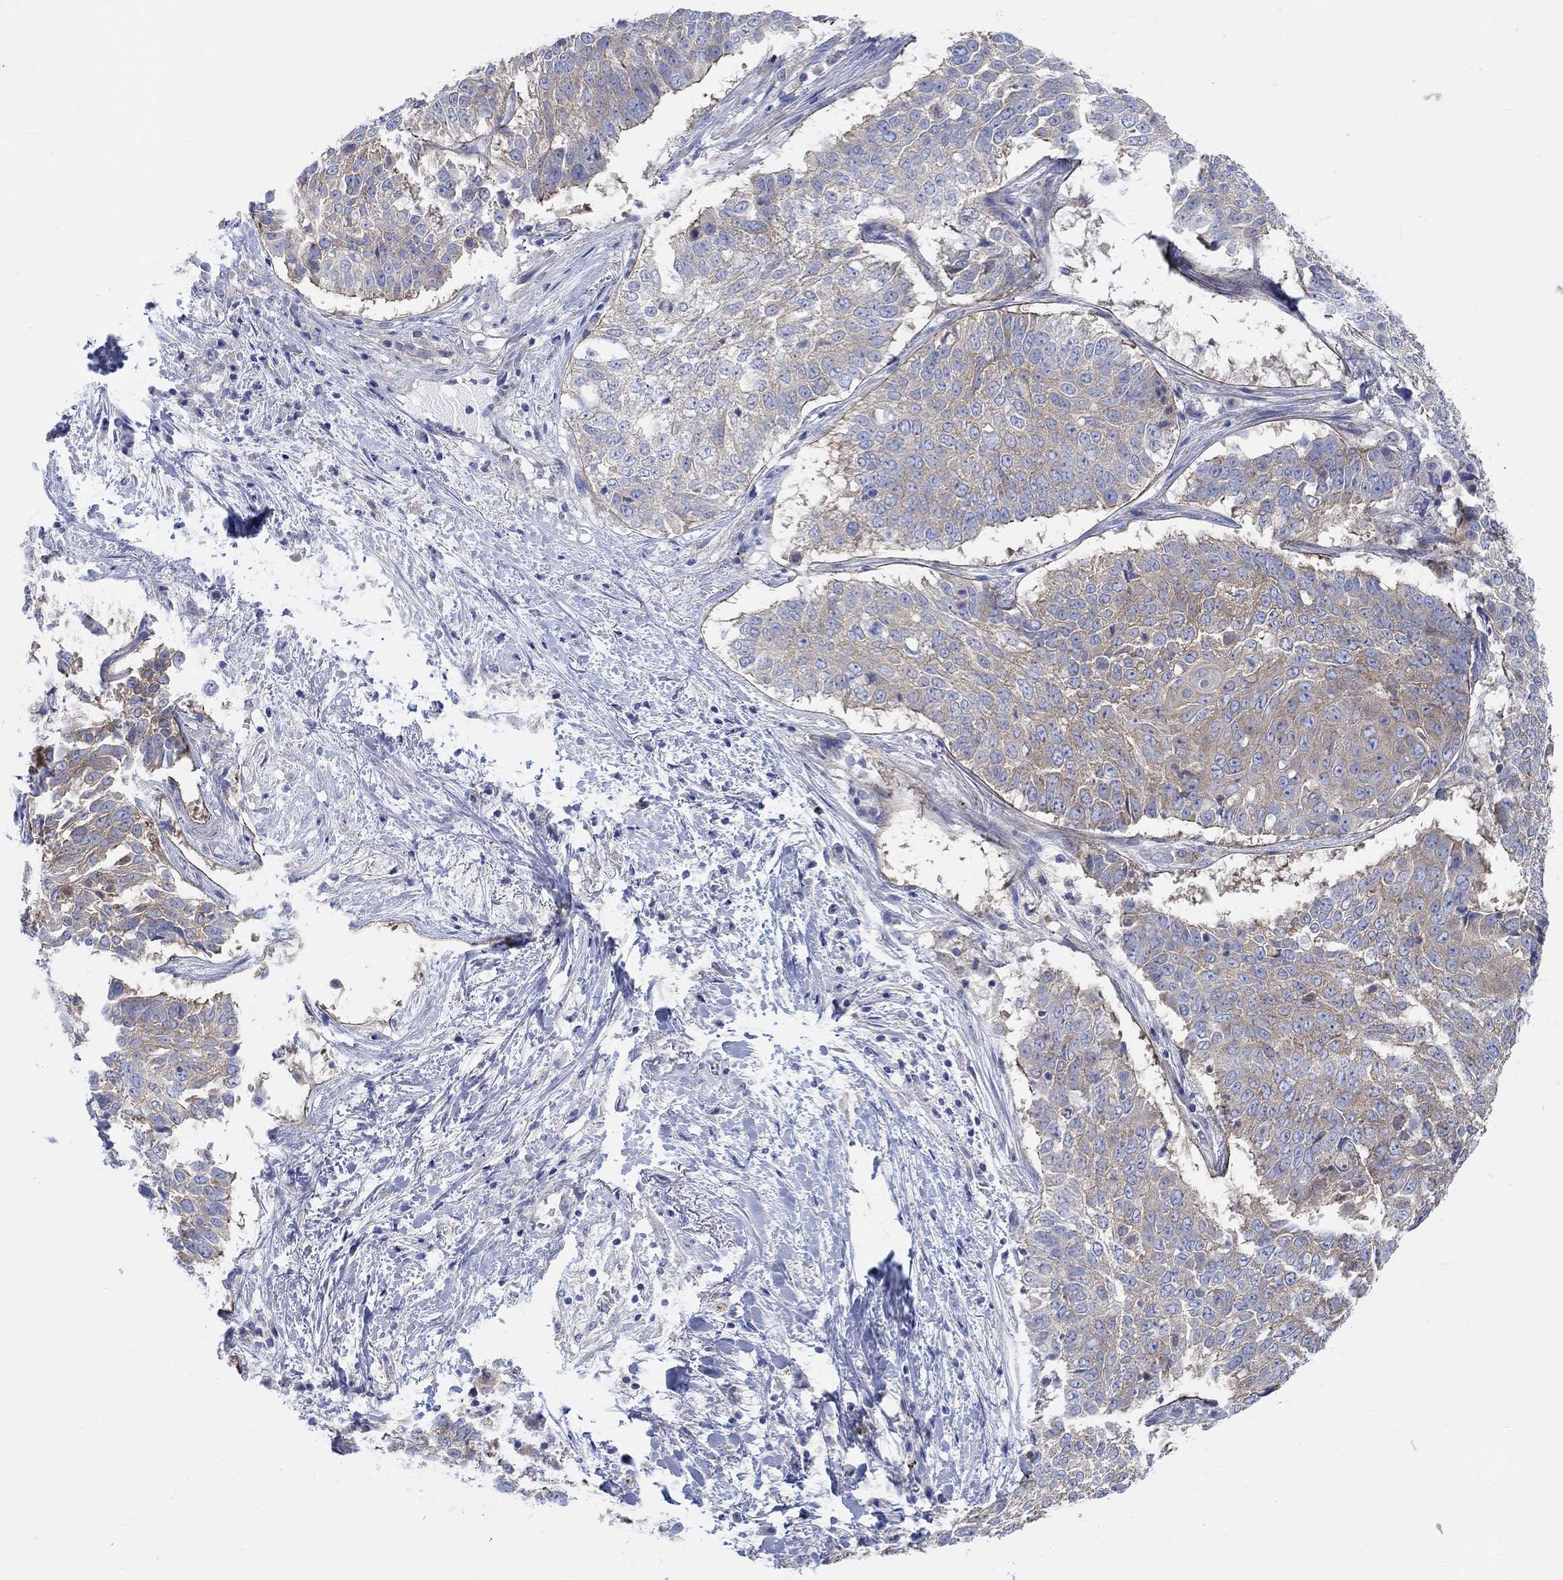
{"staining": {"intensity": "moderate", "quantity": "<25%", "location": "cytoplasmic/membranous"}, "tissue": "lung cancer", "cell_type": "Tumor cells", "image_type": "cancer", "snomed": [{"axis": "morphology", "description": "Squamous cell carcinoma, NOS"}, {"axis": "topography", "description": "Lung"}], "caption": "Brown immunohistochemical staining in human squamous cell carcinoma (lung) displays moderate cytoplasmic/membranous expression in approximately <25% of tumor cells.", "gene": "REEP6", "patient": {"sex": "male", "age": 64}}